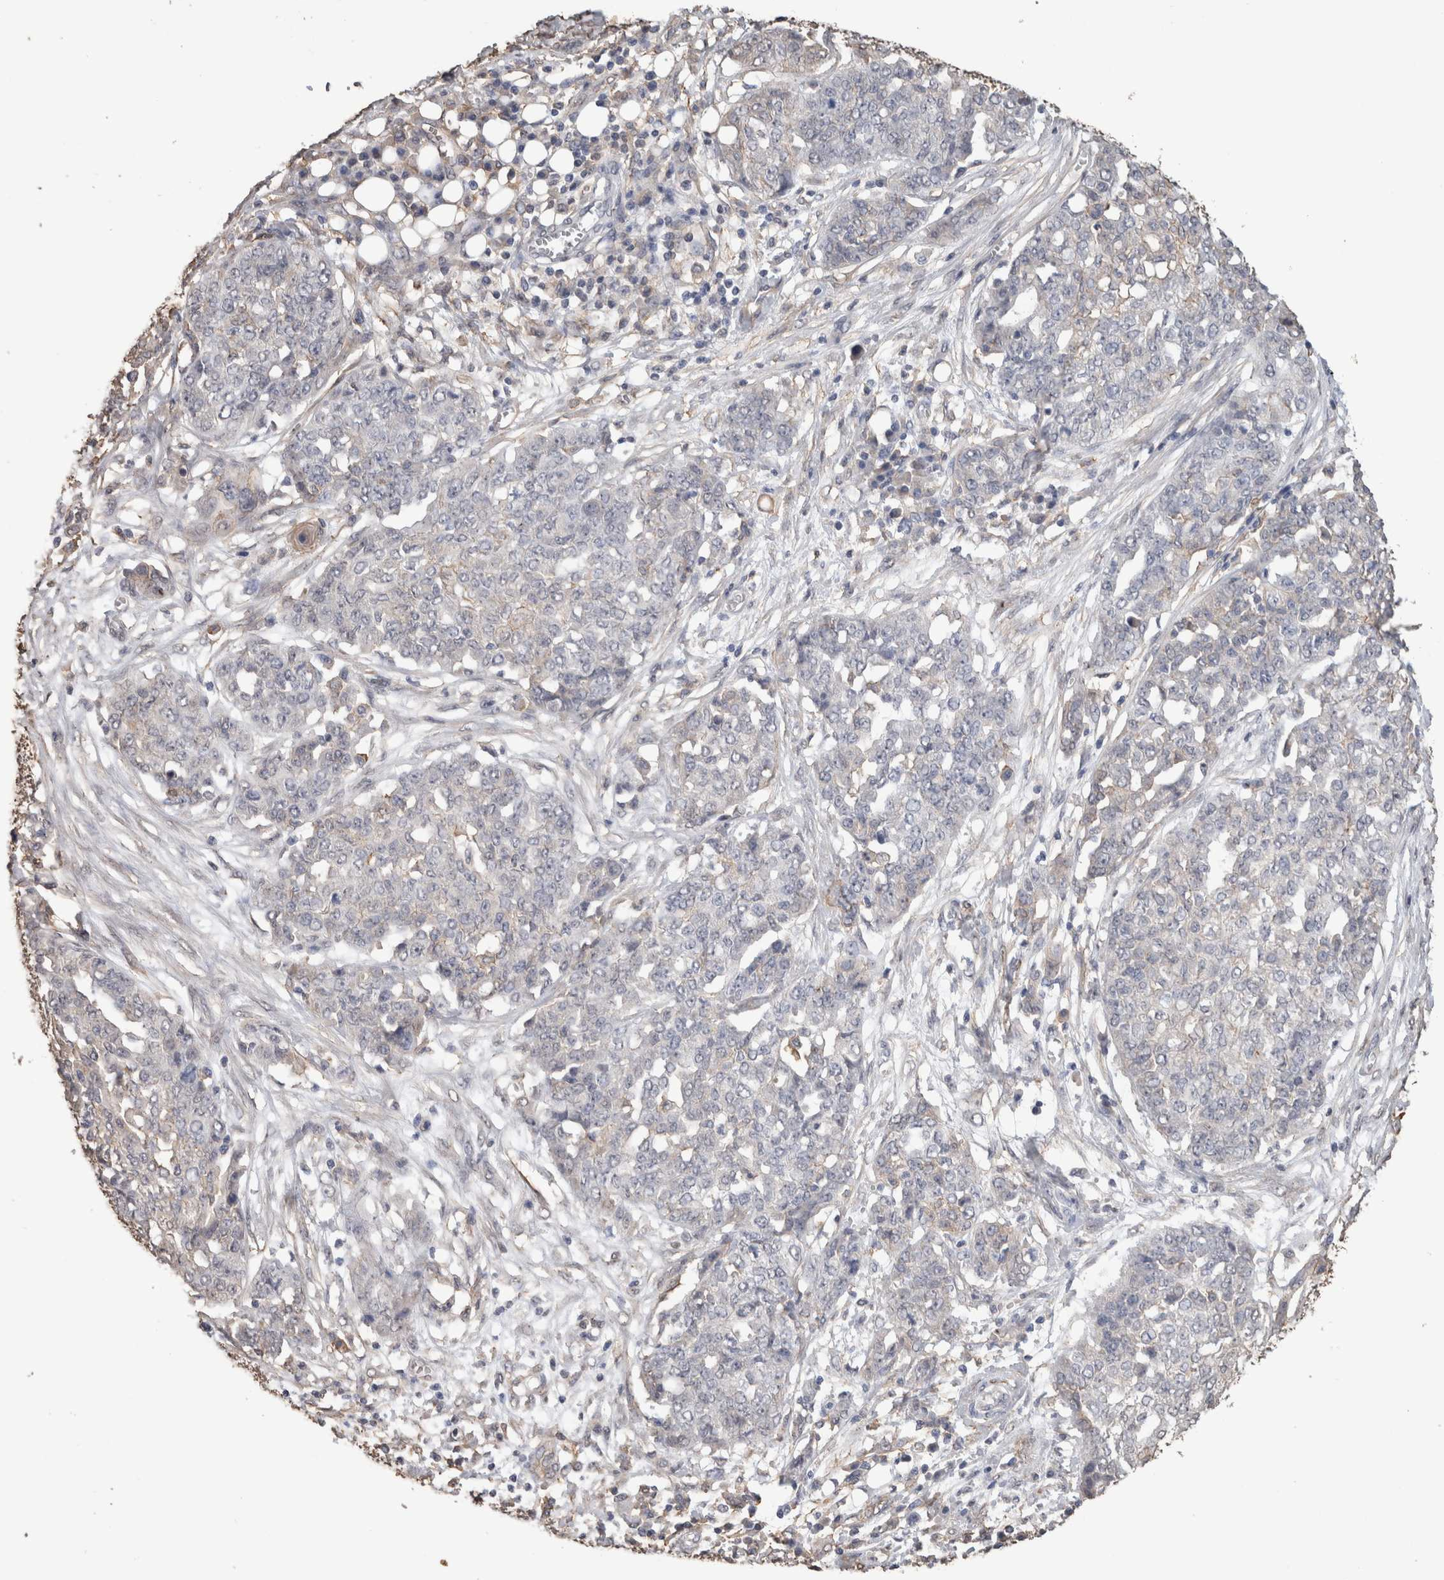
{"staining": {"intensity": "weak", "quantity": "<25%", "location": "cytoplasmic/membranous"}, "tissue": "ovarian cancer", "cell_type": "Tumor cells", "image_type": "cancer", "snomed": [{"axis": "morphology", "description": "Cystadenocarcinoma, serous, NOS"}, {"axis": "topography", "description": "Soft tissue"}, {"axis": "topography", "description": "Ovary"}], "caption": "There is no significant staining in tumor cells of ovarian cancer. The staining is performed using DAB brown chromogen with nuclei counter-stained in using hematoxylin.", "gene": "S100A10", "patient": {"sex": "female", "age": 57}}